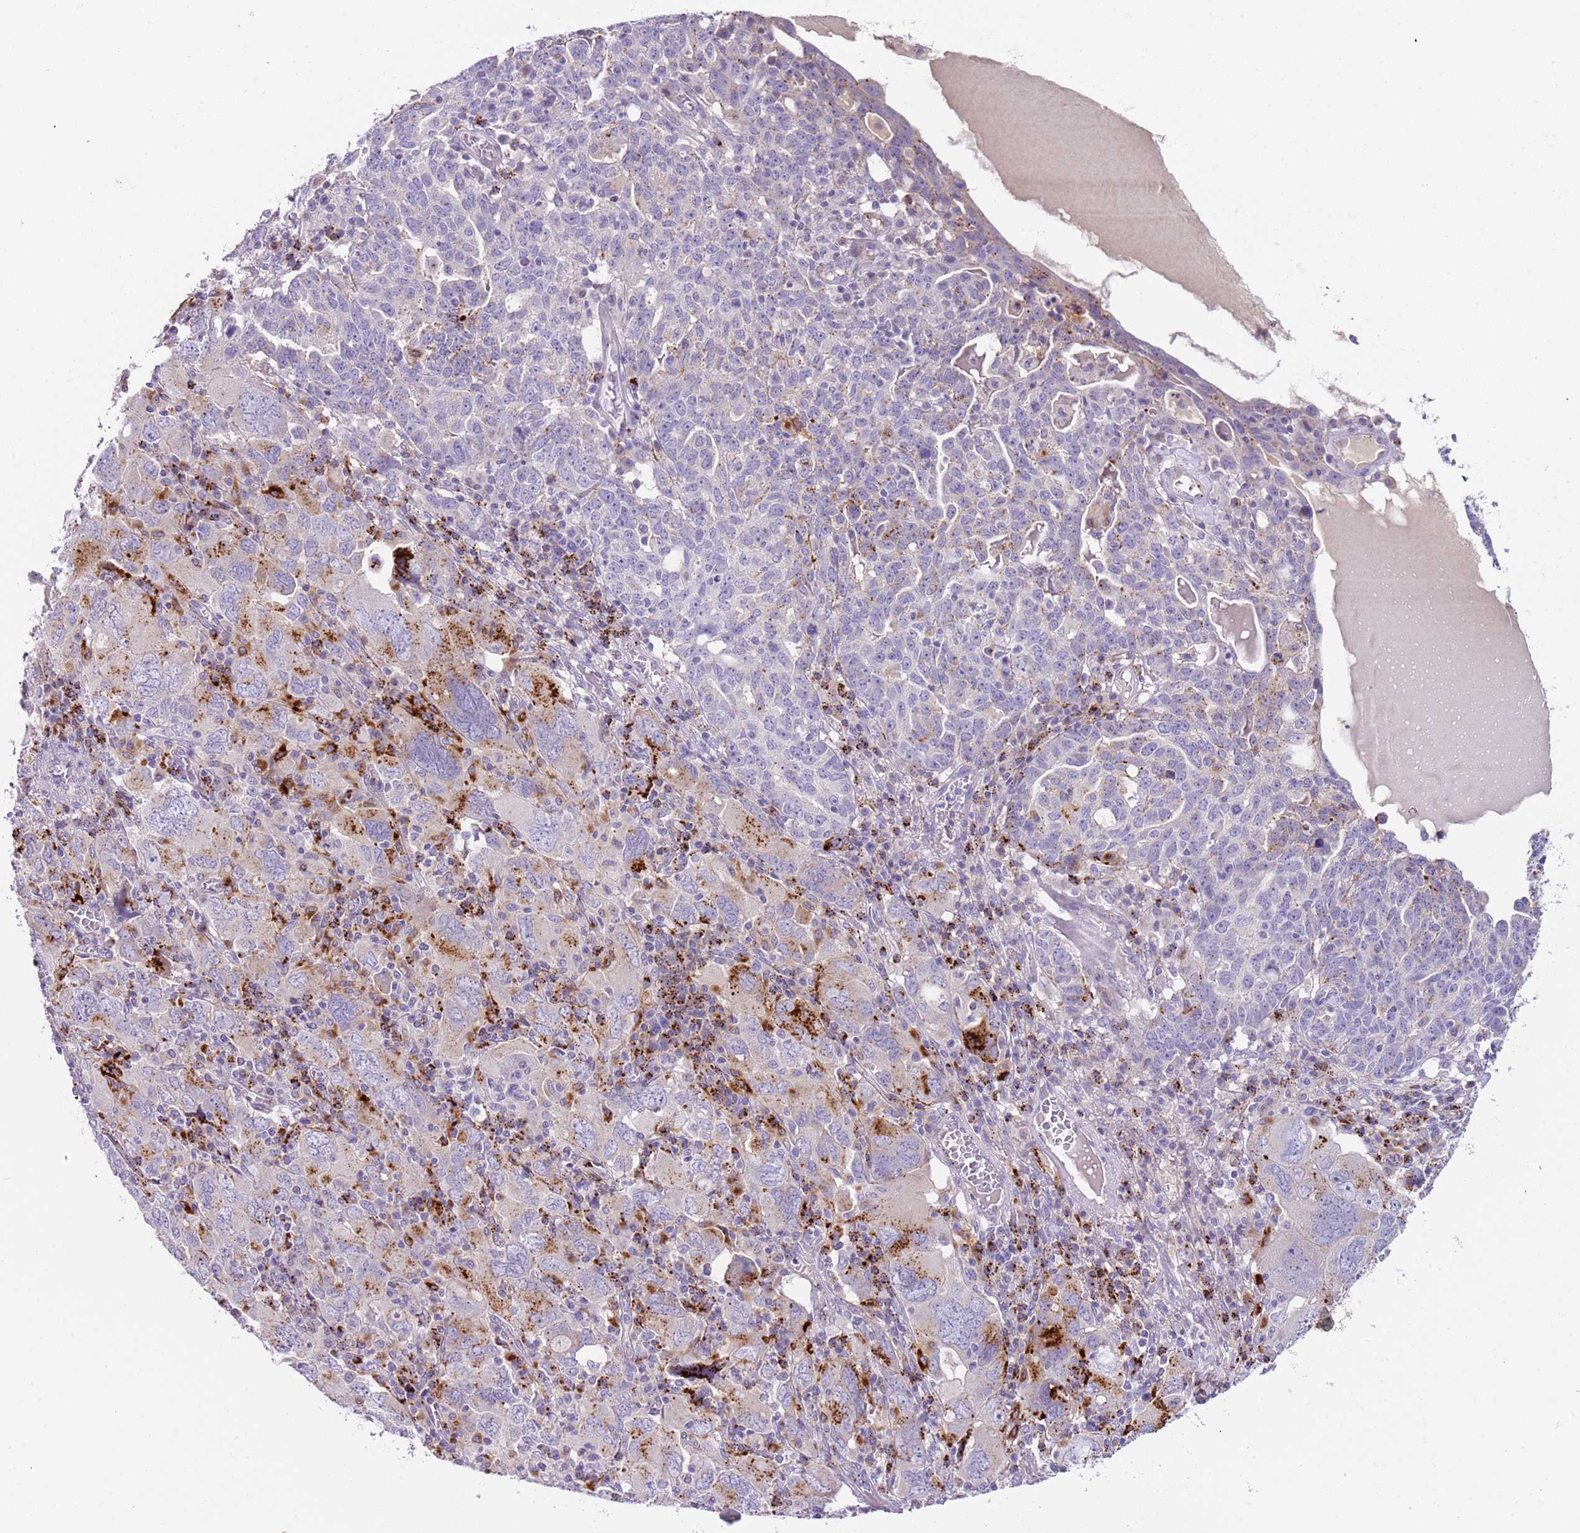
{"staining": {"intensity": "strong", "quantity": "<25%", "location": "cytoplasmic/membranous"}, "tissue": "ovarian cancer", "cell_type": "Tumor cells", "image_type": "cancer", "snomed": [{"axis": "morphology", "description": "Carcinoma, endometroid"}, {"axis": "topography", "description": "Ovary"}], "caption": "A high-resolution photomicrograph shows immunohistochemistry (IHC) staining of ovarian endometroid carcinoma, which exhibits strong cytoplasmic/membranous expression in approximately <25% of tumor cells.", "gene": "LRRN3", "patient": {"sex": "female", "age": 62}}